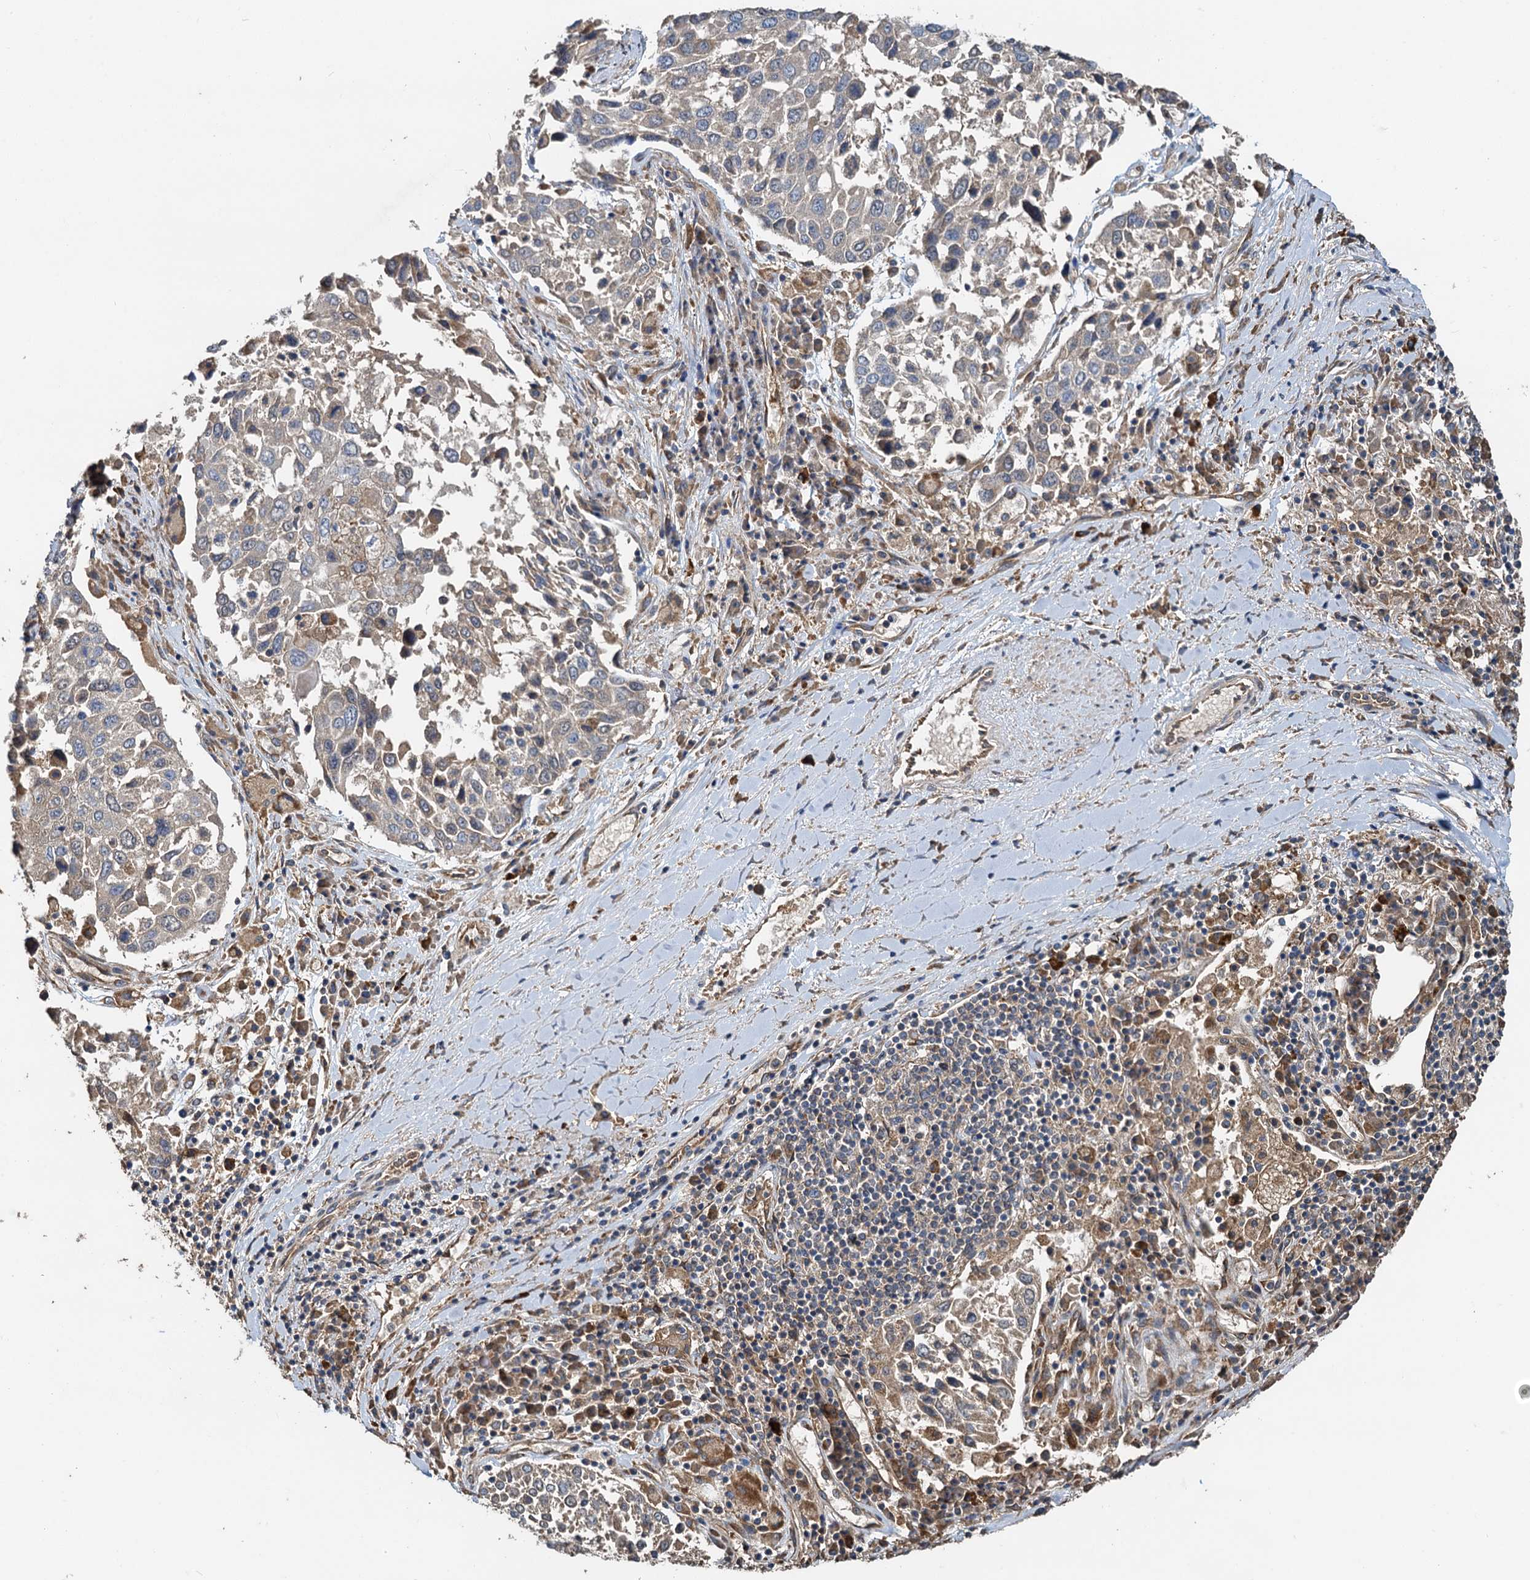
{"staining": {"intensity": "weak", "quantity": "25%-75%", "location": "cytoplasmic/membranous"}, "tissue": "lung cancer", "cell_type": "Tumor cells", "image_type": "cancer", "snomed": [{"axis": "morphology", "description": "Squamous cell carcinoma, NOS"}, {"axis": "topography", "description": "Lung"}], "caption": "Squamous cell carcinoma (lung) was stained to show a protein in brown. There is low levels of weak cytoplasmic/membranous staining in approximately 25%-75% of tumor cells.", "gene": "HYI", "patient": {"sex": "male", "age": 65}}